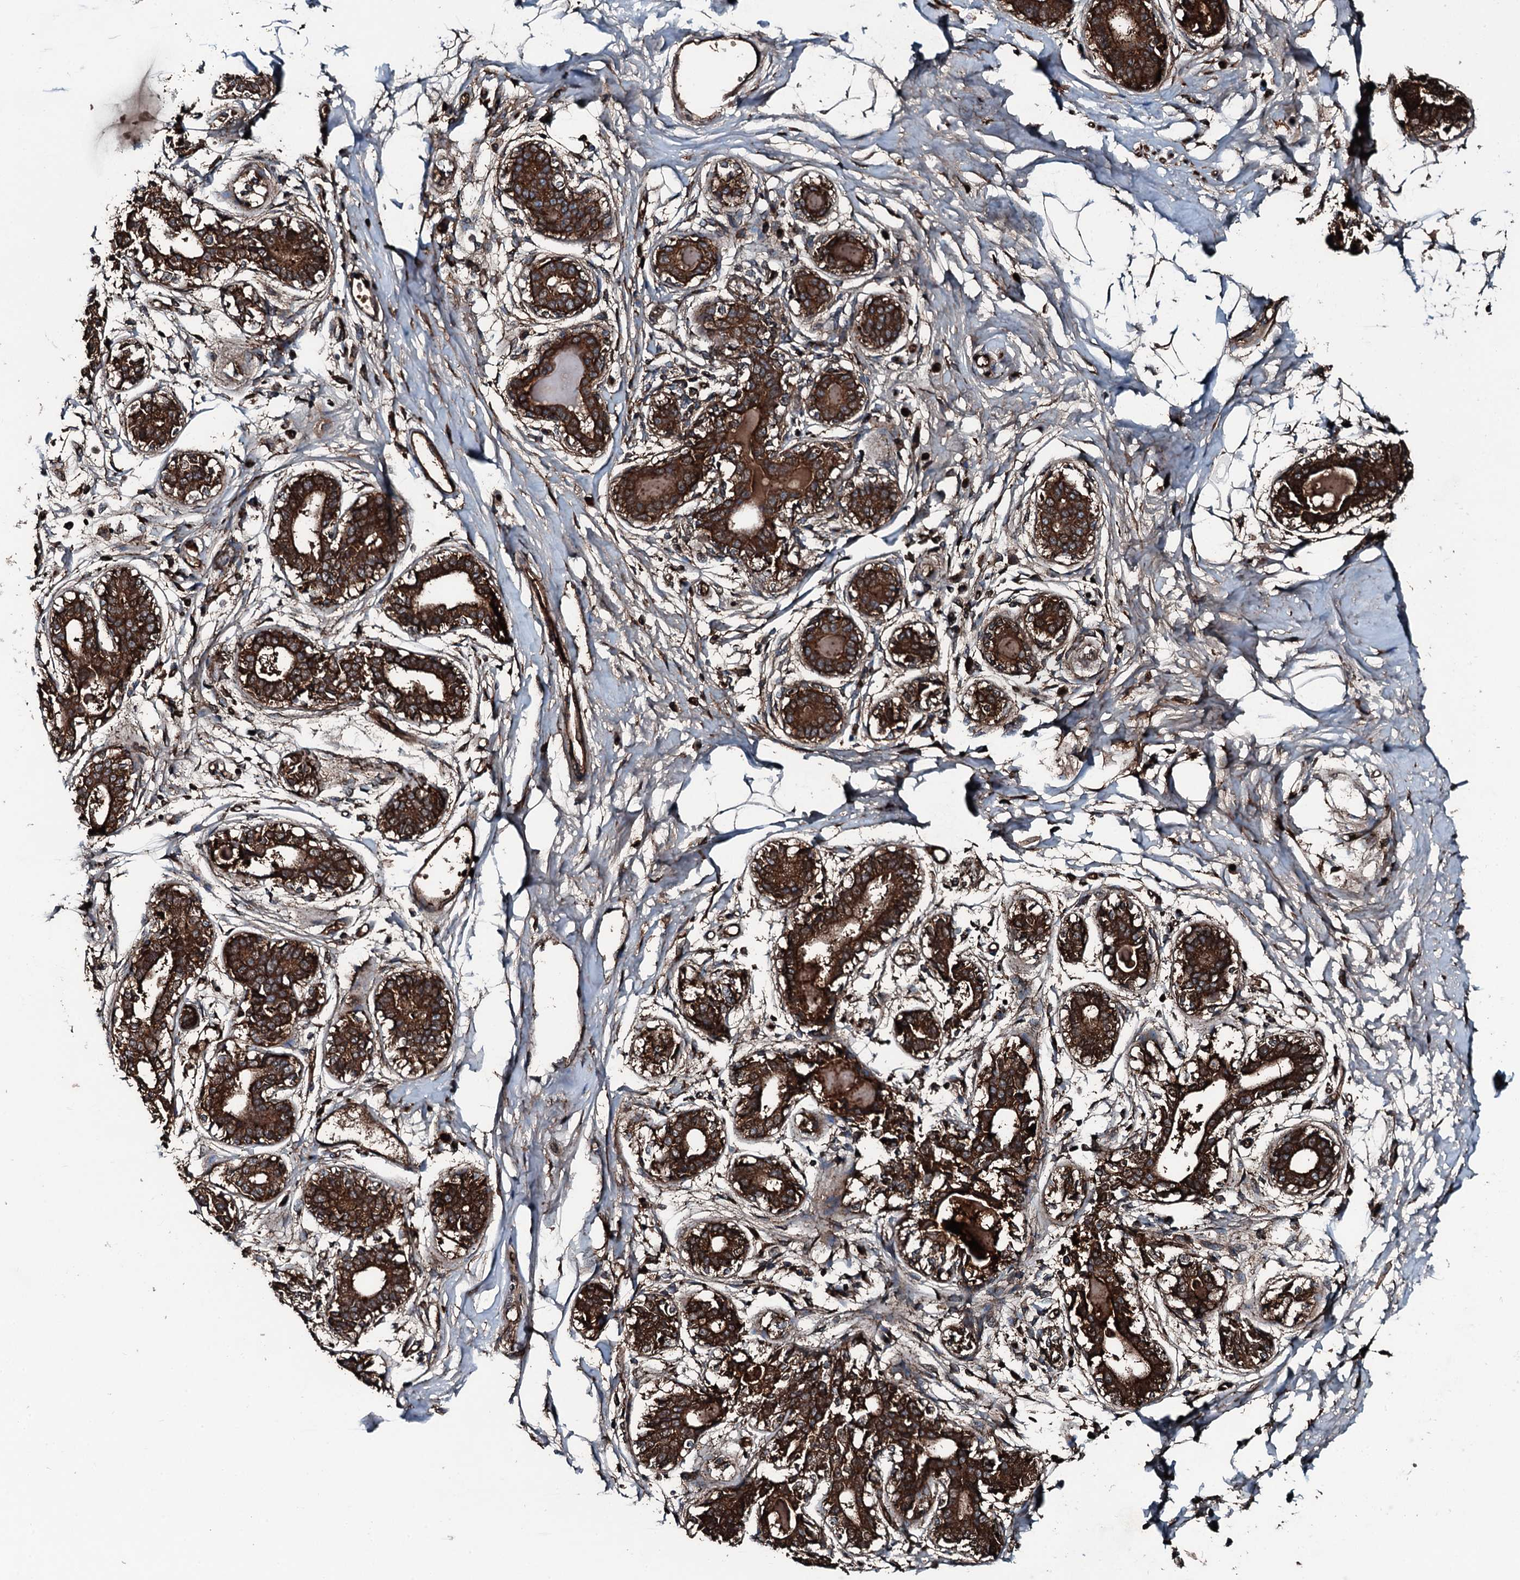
{"staining": {"intensity": "moderate", "quantity": ">75%", "location": "cytoplasmic/membranous"}, "tissue": "breast", "cell_type": "Adipocytes", "image_type": "normal", "snomed": [{"axis": "morphology", "description": "Normal tissue, NOS"}, {"axis": "topography", "description": "Breast"}], "caption": "Unremarkable breast shows moderate cytoplasmic/membranous staining in approximately >75% of adipocytes, visualized by immunohistochemistry.", "gene": "TRIM7", "patient": {"sex": "female", "age": 45}}